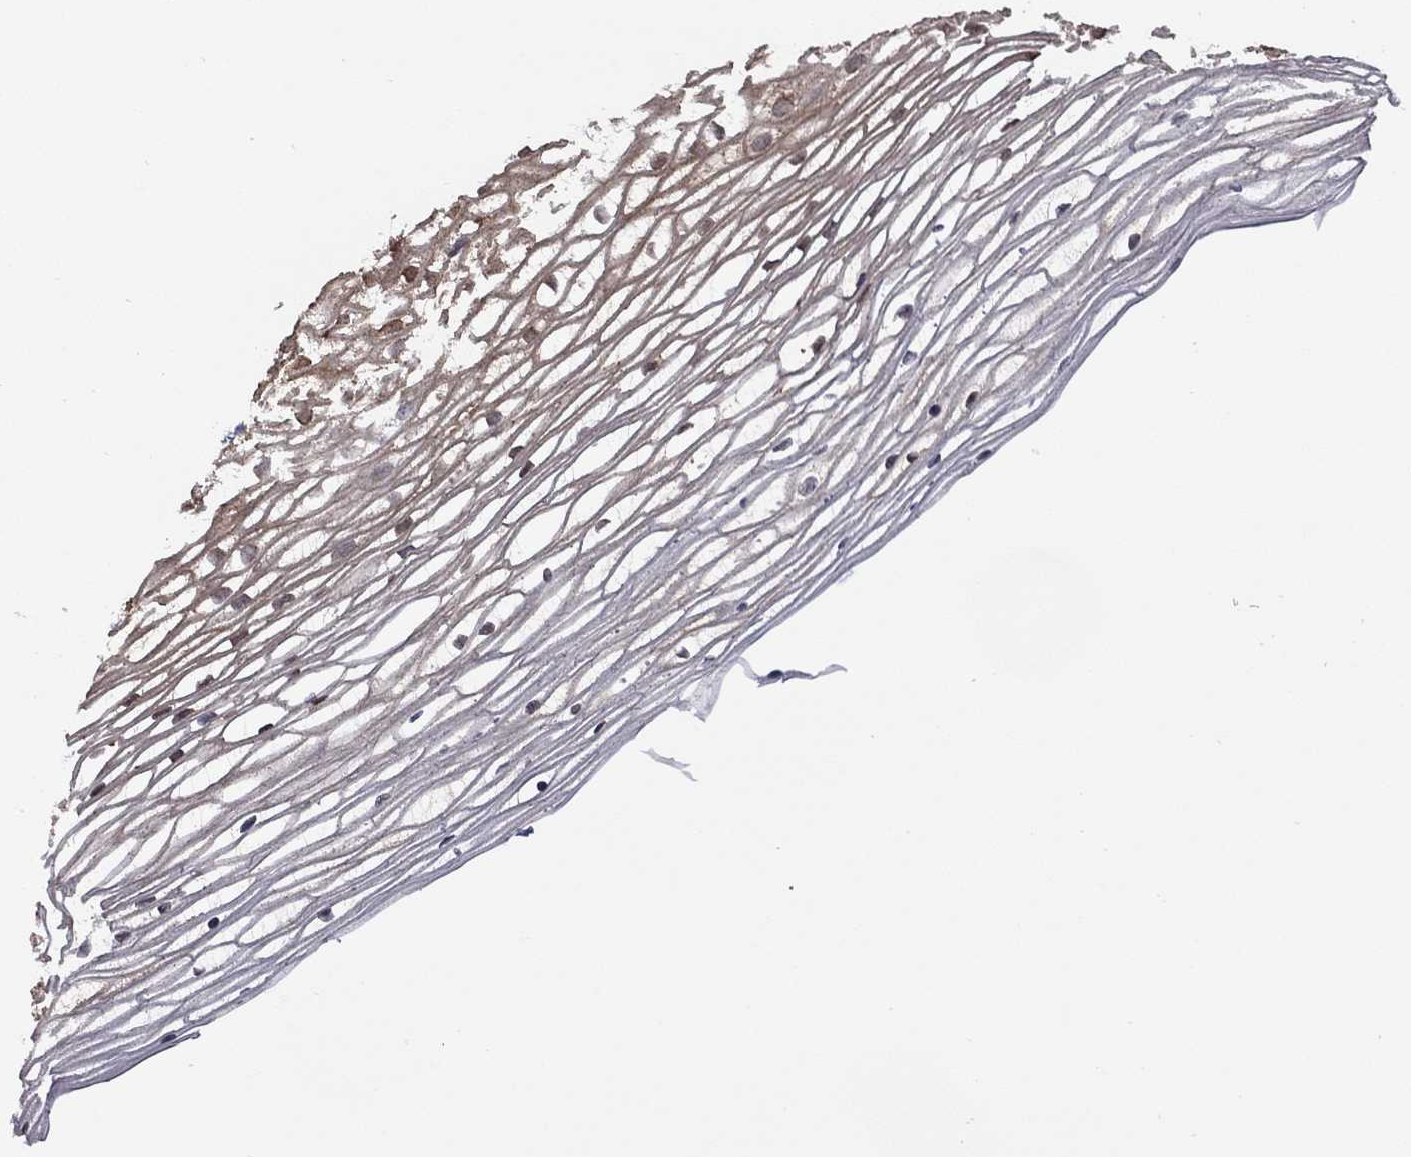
{"staining": {"intensity": "negative", "quantity": "none", "location": "none"}, "tissue": "cervix", "cell_type": "Glandular cells", "image_type": "normal", "snomed": [{"axis": "morphology", "description": "Normal tissue, NOS"}, {"axis": "topography", "description": "Cervix"}], "caption": "Glandular cells show no significant staining in normal cervix. Nuclei are stained in blue.", "gene": "CTNNBIP1", "patient": {"sex": "female", "age": 40}}